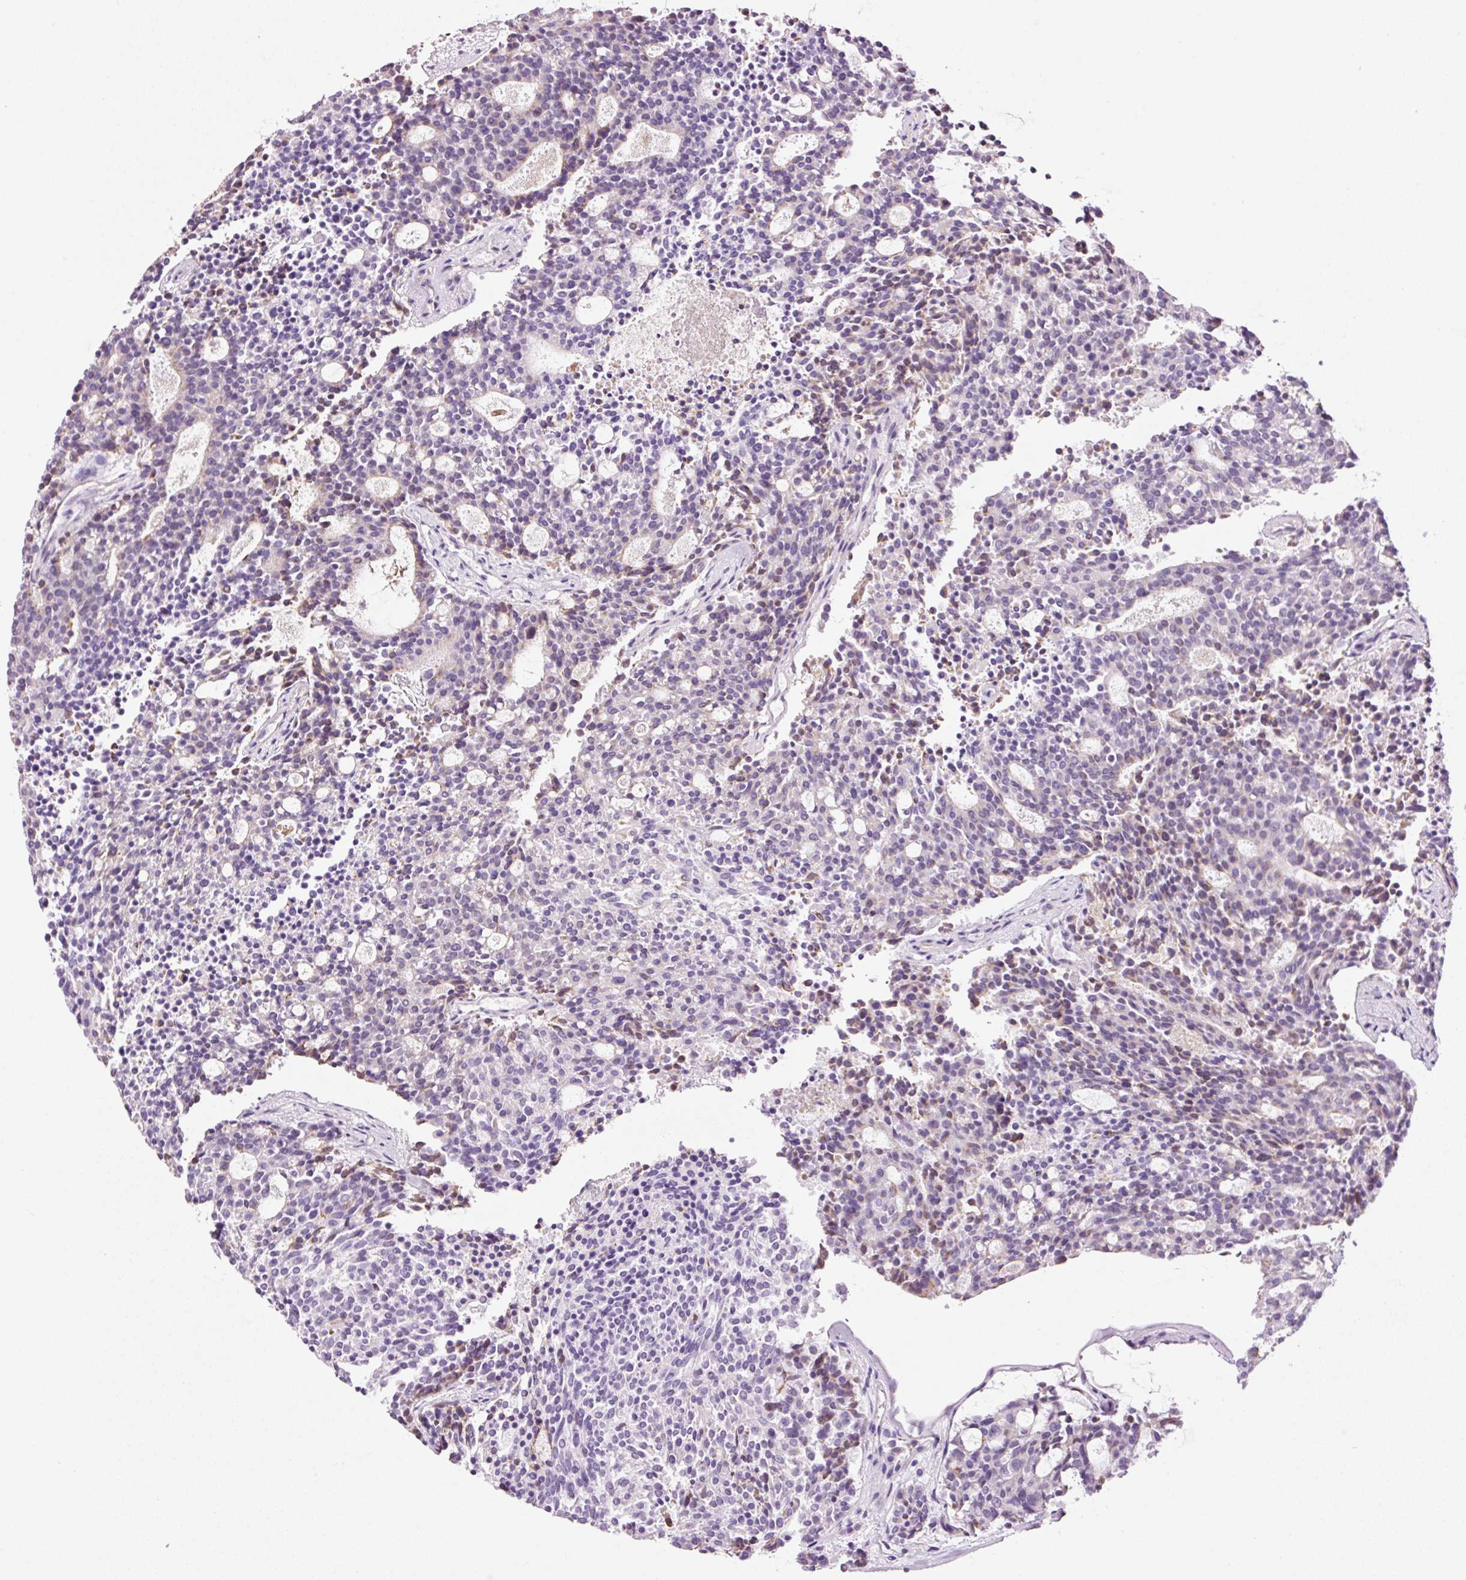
{"staining": {"intensity": "moderate", "quantity": "<25%", "location": "cytoplasmic/membranous"}, "tissue": "carcinoid", "cell_type": "Tumor cells", "image_type": "cancer", "snomed": [{"axis": "morphology", "description": "Carcinoid, malignant, NOS"}, {"axis": "topography", "description": "Pancreas"}], "caption": "A photomicrograph of carcinoid stained for a protein demonstrates moderate cytoplasmic/membranous brown staining in tumor cells.", "gene": "RTF2", "patient": {"sex": "female", "age": 54}}